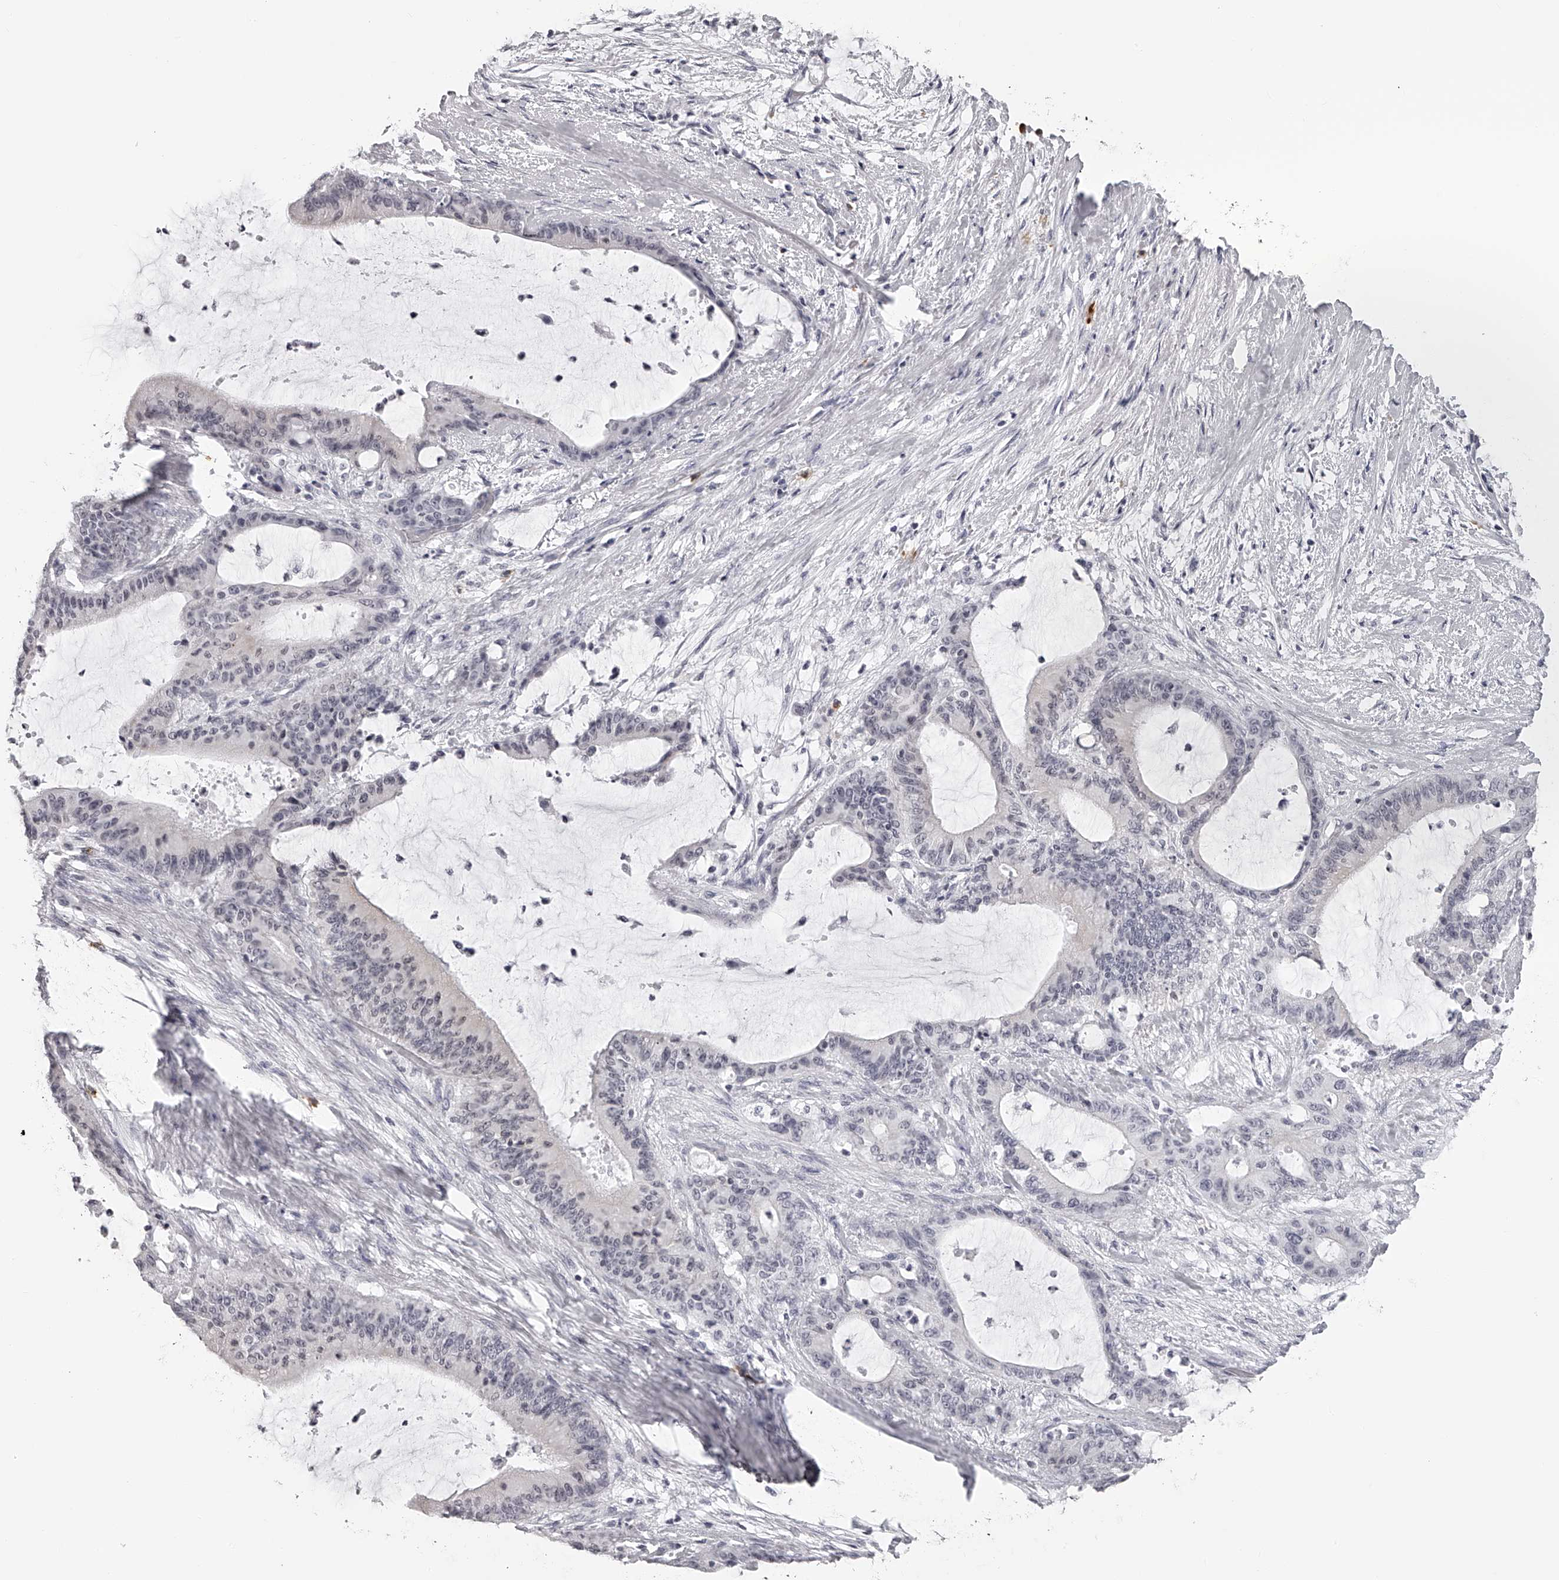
{"staining": {"intensity": "negative", "quantity": "none", "location": "none"}, "tissue": "liver cancer", "cell_type": "Tumor cells", "image_type": "cancer", "snomed": [{"axis": "morphology", "description": "Cholangiocarcinoma"}, {"axis": "topography", "description": "Liver"}], "caption": "Immunohistochemistry (IHC) micrograph of neoplastic tissue: human liver cancer stained with DAB shows no significant protein positivity in tumor cells.", "gene": "SEC11C", "patient": {"sex": "female", "age": 73}}